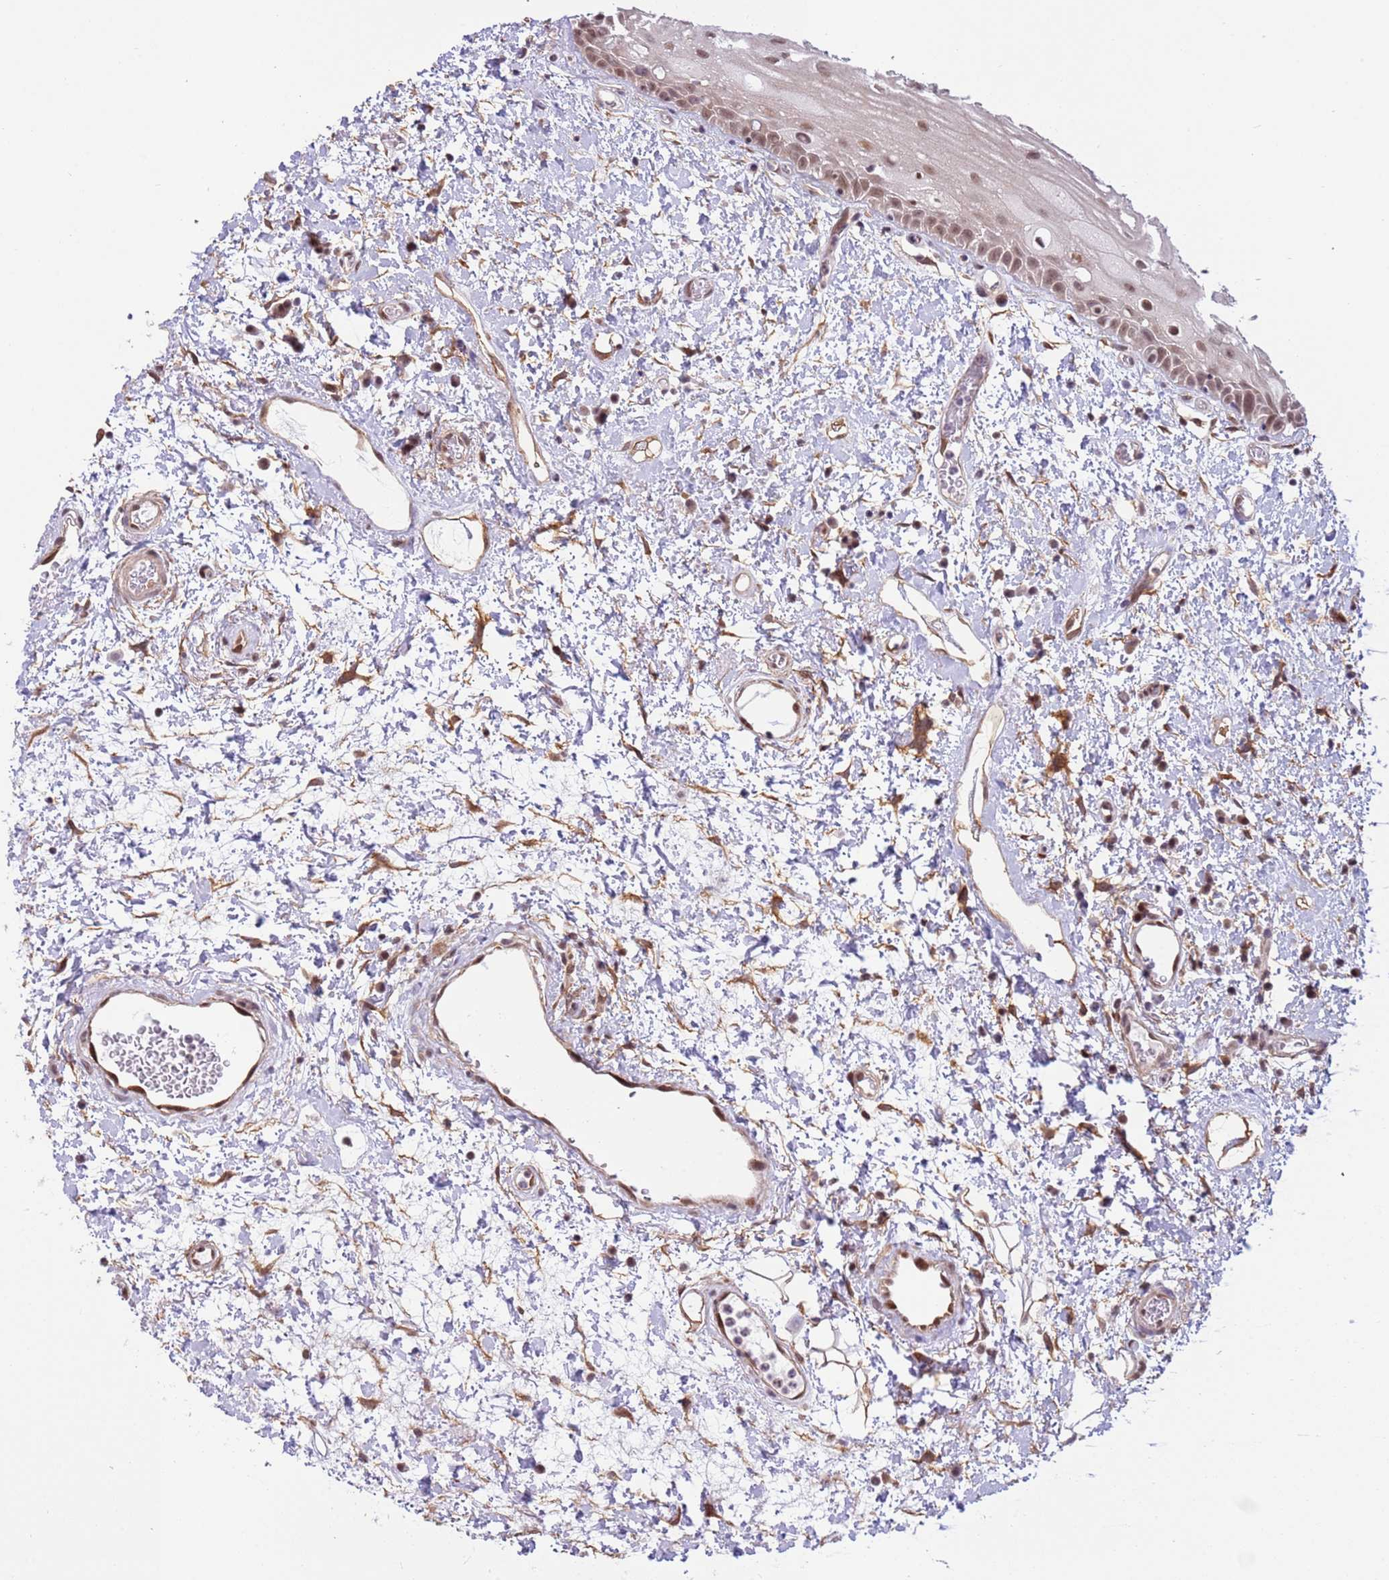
{"staining": {"intensity": "weak", "quantity": ">75%", "location": "nuclear"}, "tissue": "oral mucosa", "cell_type": "Squamous epithelial cells", "image_type": "normal", "snomed": [{"axis": "morphology", "description": "Normal tissue, NOS"}, {"axis": "topography", "description": "Oral tissue"}], "caption": "IHC micrograph of unremarkable oral mucosa stained for a protein (brown), which reveals low levels of weak nuclear positivity in approximately >75% of squamous epithelial cells.", "gene": "DCAF4", "patient": {"sex": "female", "age": 76}}